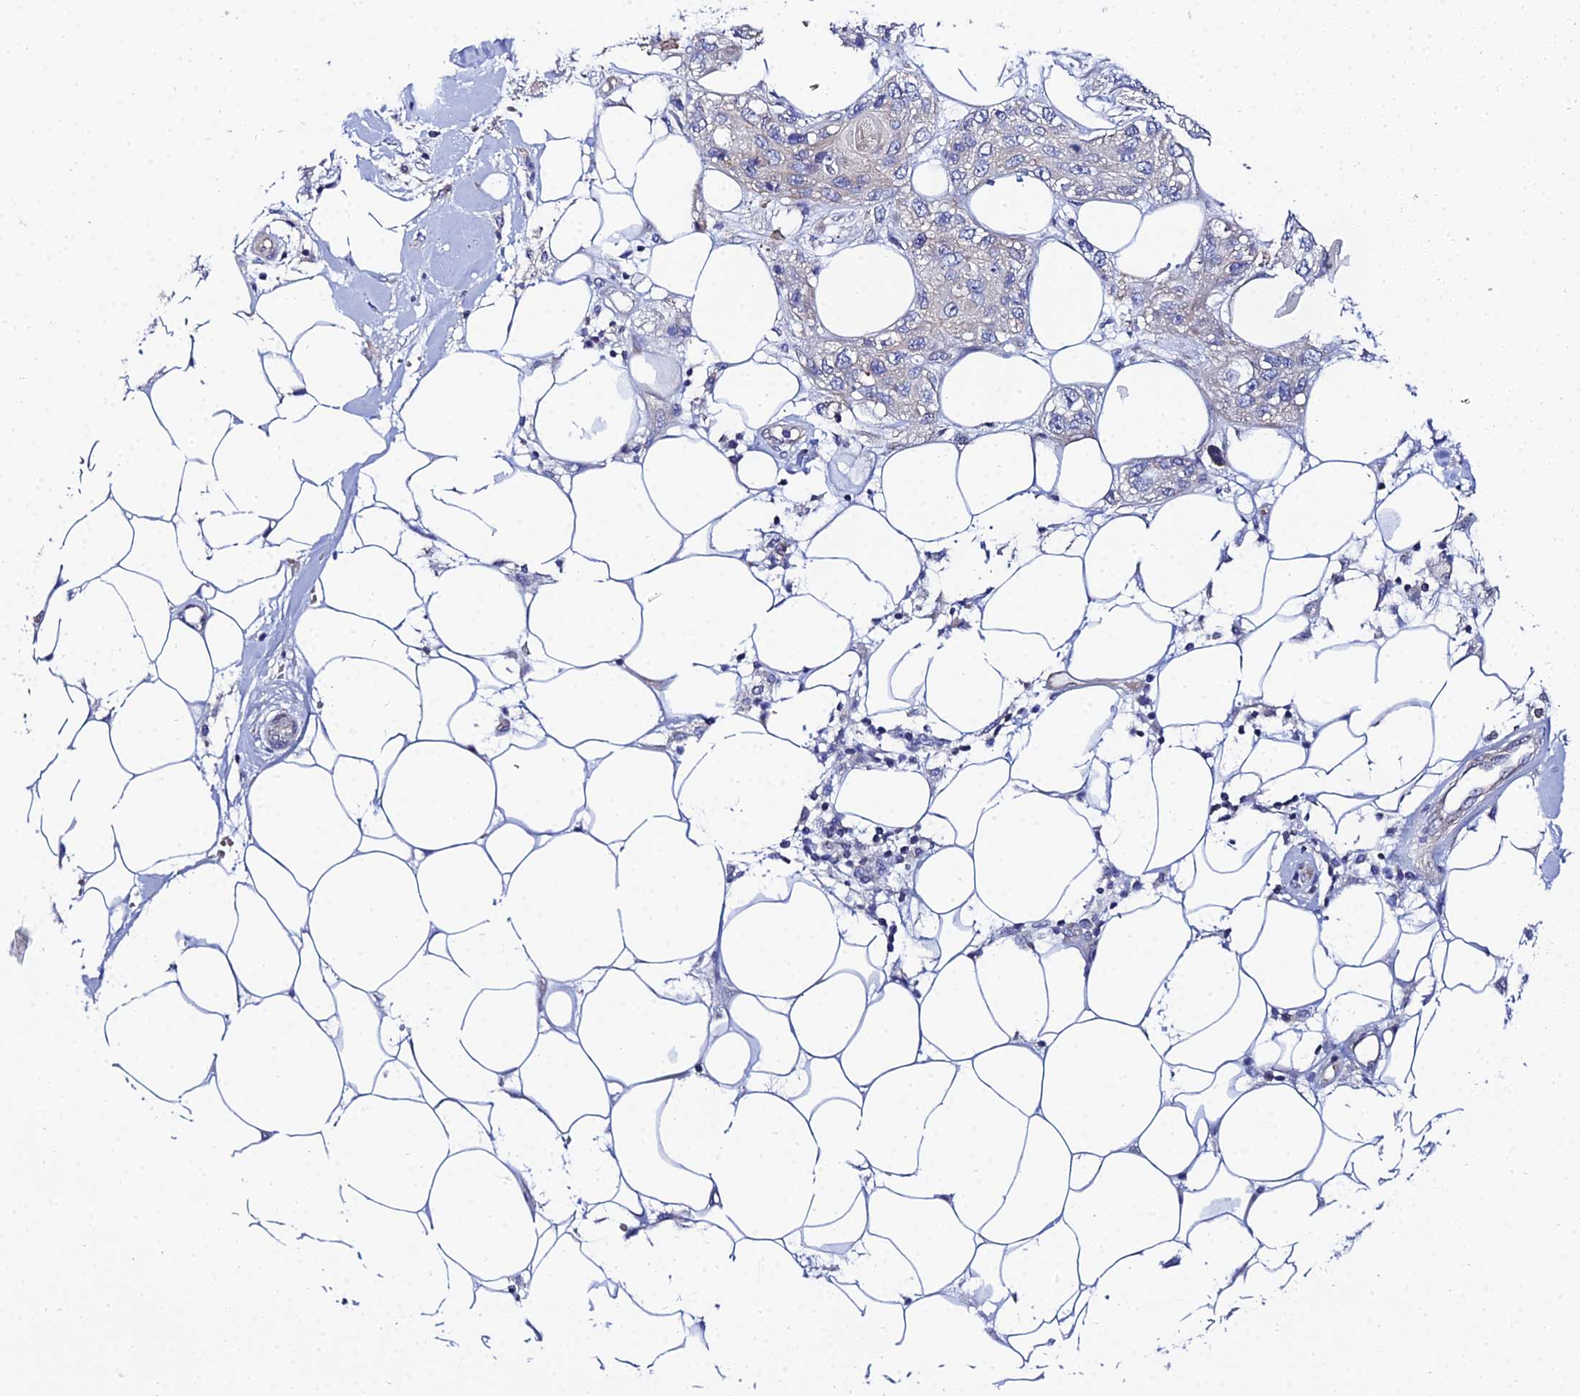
{"staining": {"intensity": "negative", "quantity": "none", "location": "none"}, "tissue": "skin cancer", "cell_type": "Tumor cells", "image_type": "cancer", "snomed": [{"axis": "morphology", "description": "Normal tissue, NOS"}, {"axis": "morphology", "description": "Squamous cell carcinoma, NOS"}, {"axis": "topography", "description": "Skin"}], "caption": "A histopathology image of human skin squamous cell carcinoma is negative for staining in tumor cells.", "gene": "APOBEC3H", "patient": {"sex": "male", "age": 72}}